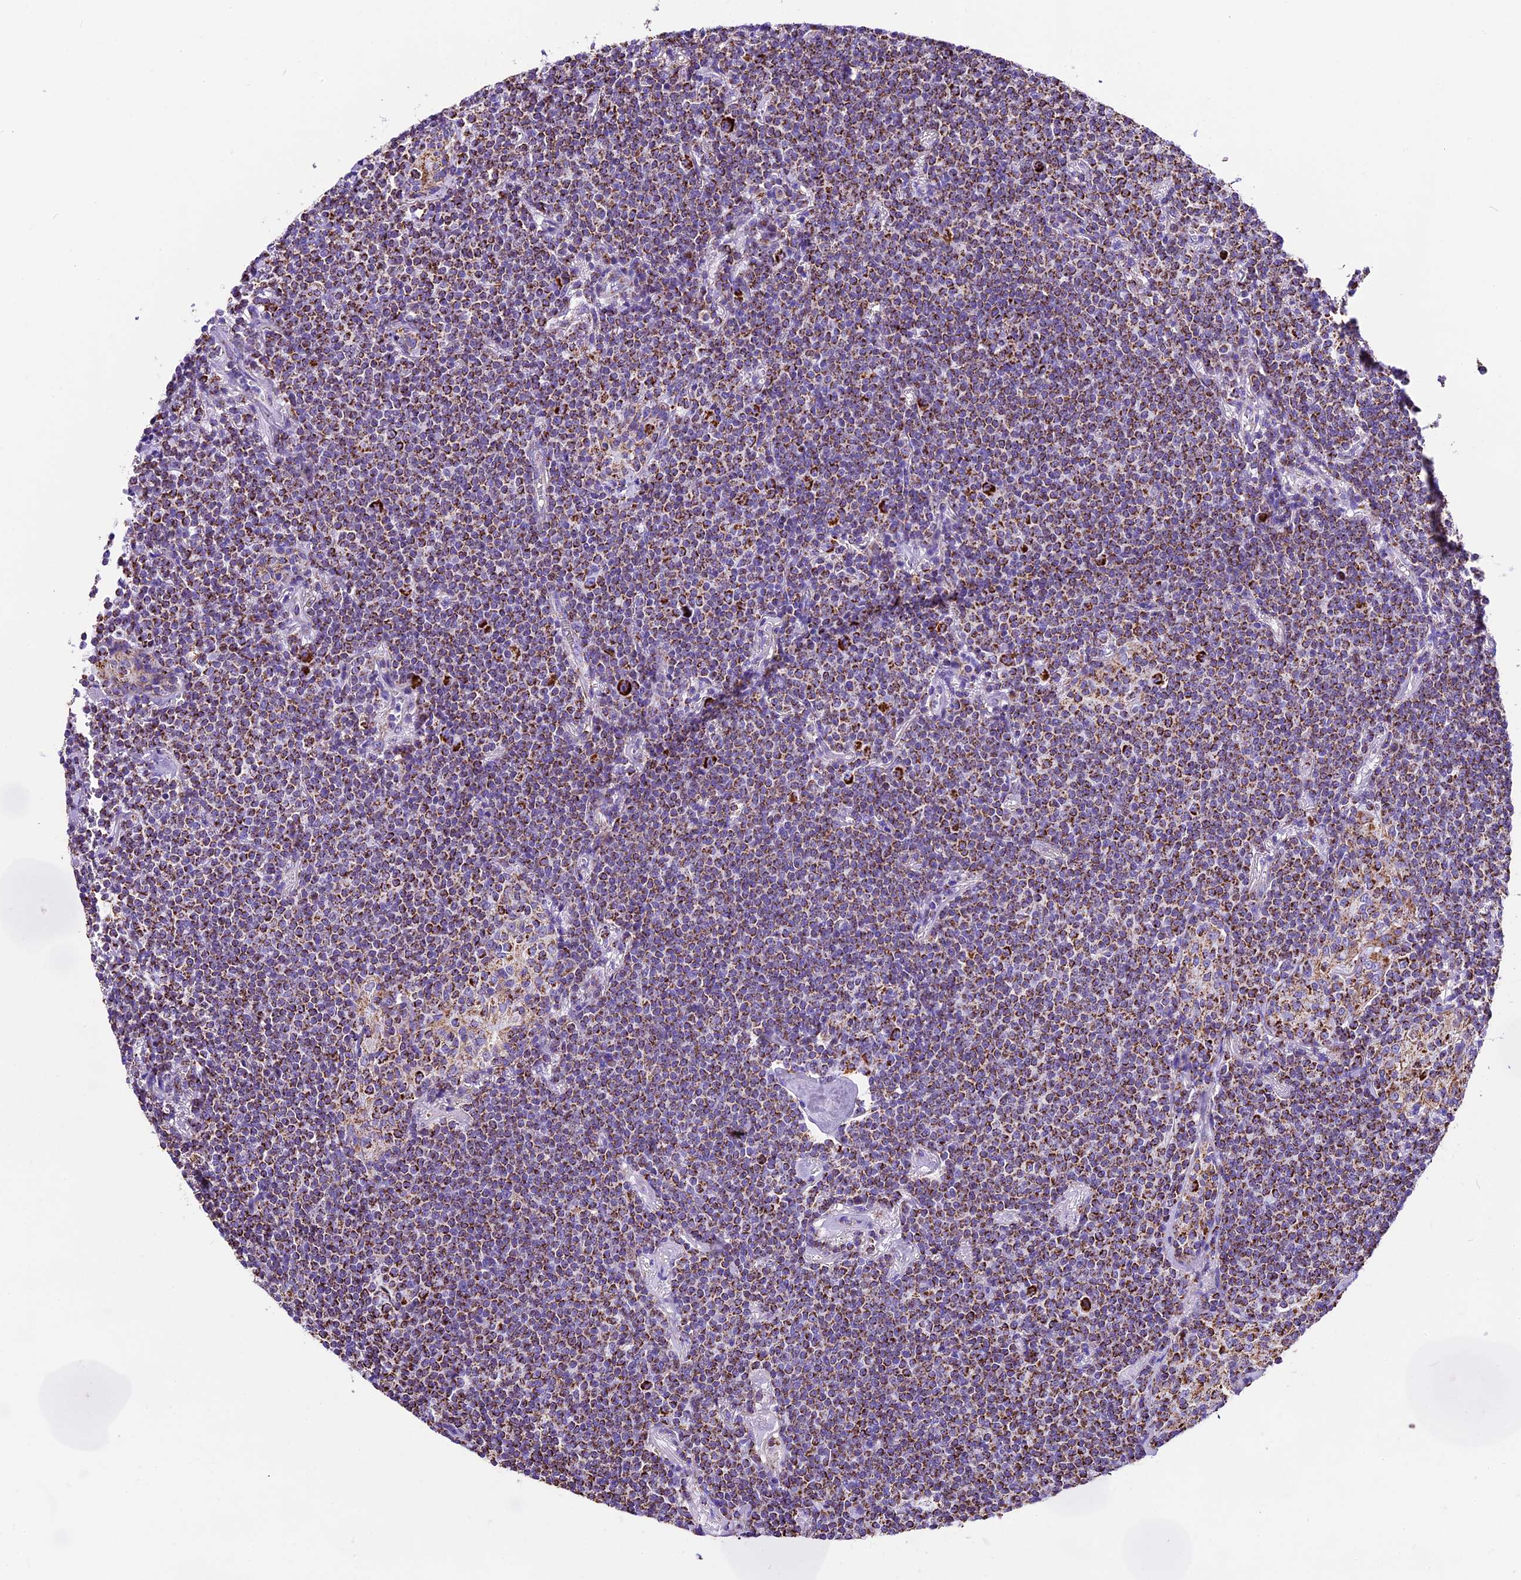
{"staining": {"intensity": "strong", "quantity": ">75%", "location": "cytoplasmic/membranous"}, "tissue": "lymphoma", "cell_type": "Tumor cells", "image_type": "cancer", "snomed": [{"axis": "morphology", "description": "Malignant lymphoma, non-Hodgkin's type, Low grade"}, {"axis": "topography", "description": "Lung"}], "caption": "The histopathology image reveals a brown stain indicating the presence of a protein in the cytoplasmic/membranous of tumor cells in malignant lymphoma, non-Hodgkin's type (low-grade).", "gene": "DCAF5", "patient": {"sex": "female", "age": 71}}